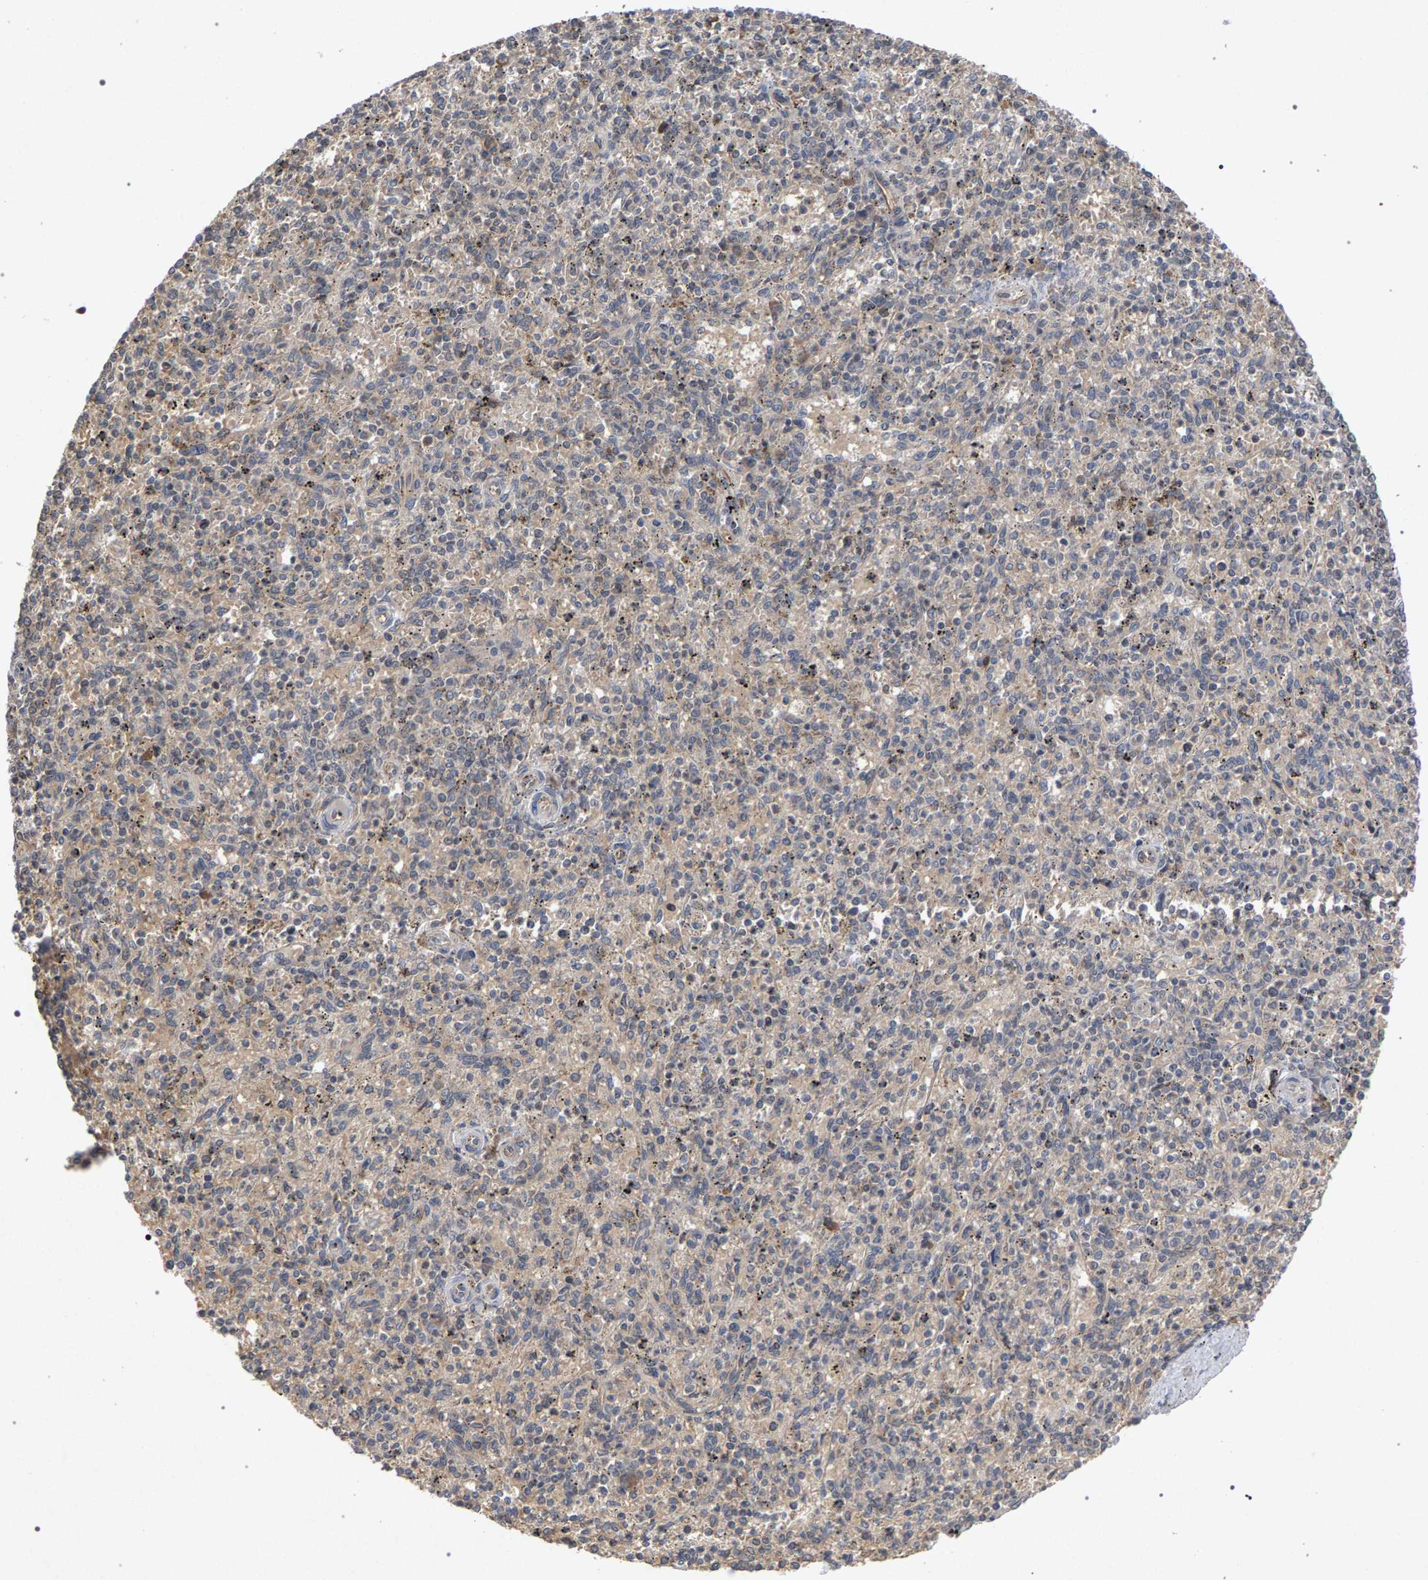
{"staining": {"intensity": "weak", "quantity": "<25%", "location": "cytoplasmic/membranous"}, "tissue": "spleen", "cell_type": "Cells in red pulp", "image_type": "normal", "snomed": [{"axis": "morphology", "description": "Normal tissue, NOS"}, {"axis": "topography", "description": "Spleen"}], "caption": "Benign spleen was stained to show a protein in brown. There is no significant staining in cells in red pulp.", "gene": "SLC4A4", "patient": {"sex": "male", "age": 72}}